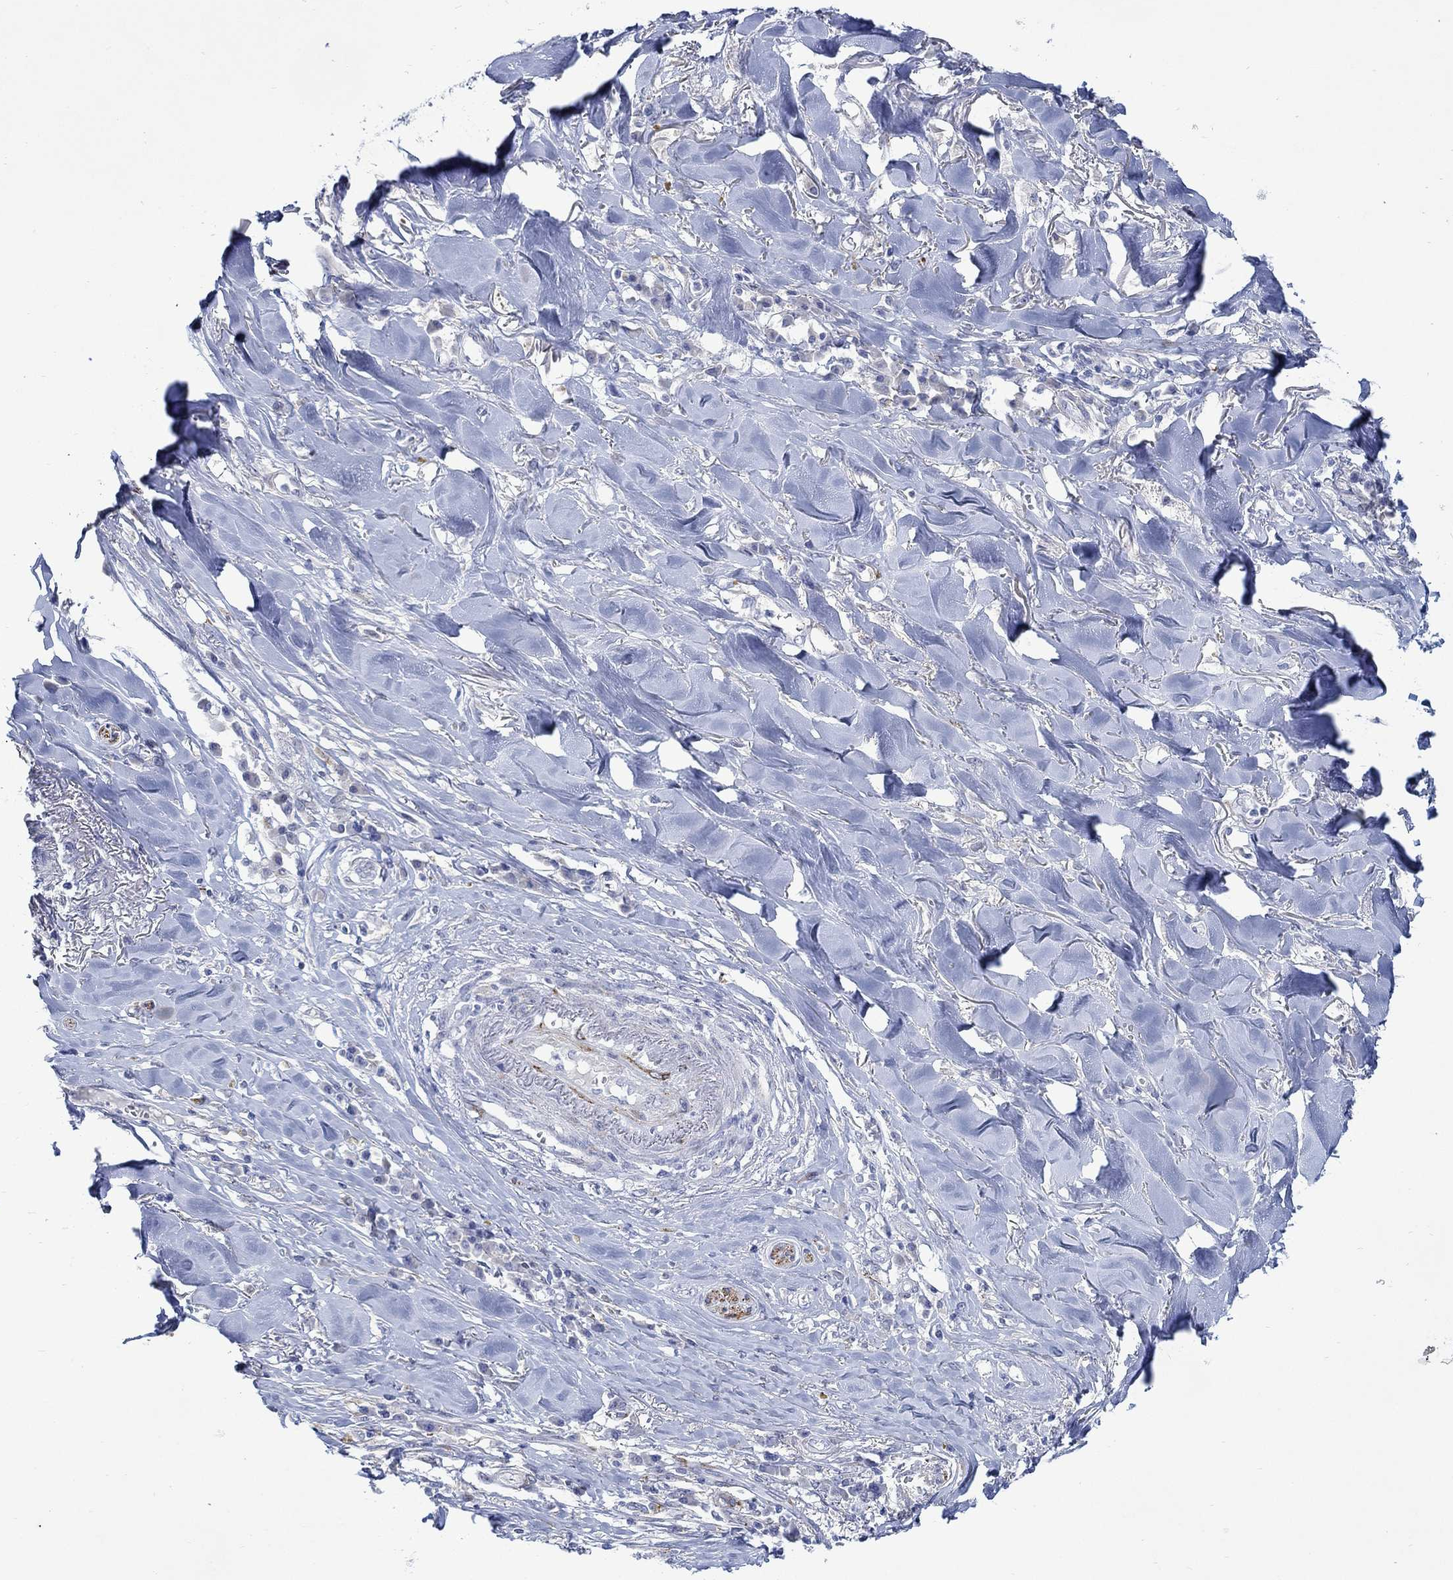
{"staining": {"intensity": "negative", "quantity": "none", "location": "none"}, "tissue": "skin cancer", "cell_type": "Tumor cells", "image_type": "cancer", "snomed": [{"axis": "morphology", "description": "Squamous cell carcinoma, NOS"}, {"axis": "topography", "description": "Skin"}], "caption": "This is a photomicrograph of IHC staining of skin cancer (squamous cell carcinoma), which shows no positivity in tumor cells. (DAB (3,3'-diaminobenzidine) immunohistochemistry visualized using brightfield microscopy, high magnification).", "gene": "KSR2", "patient": {"sex": "male", "age": 82}}